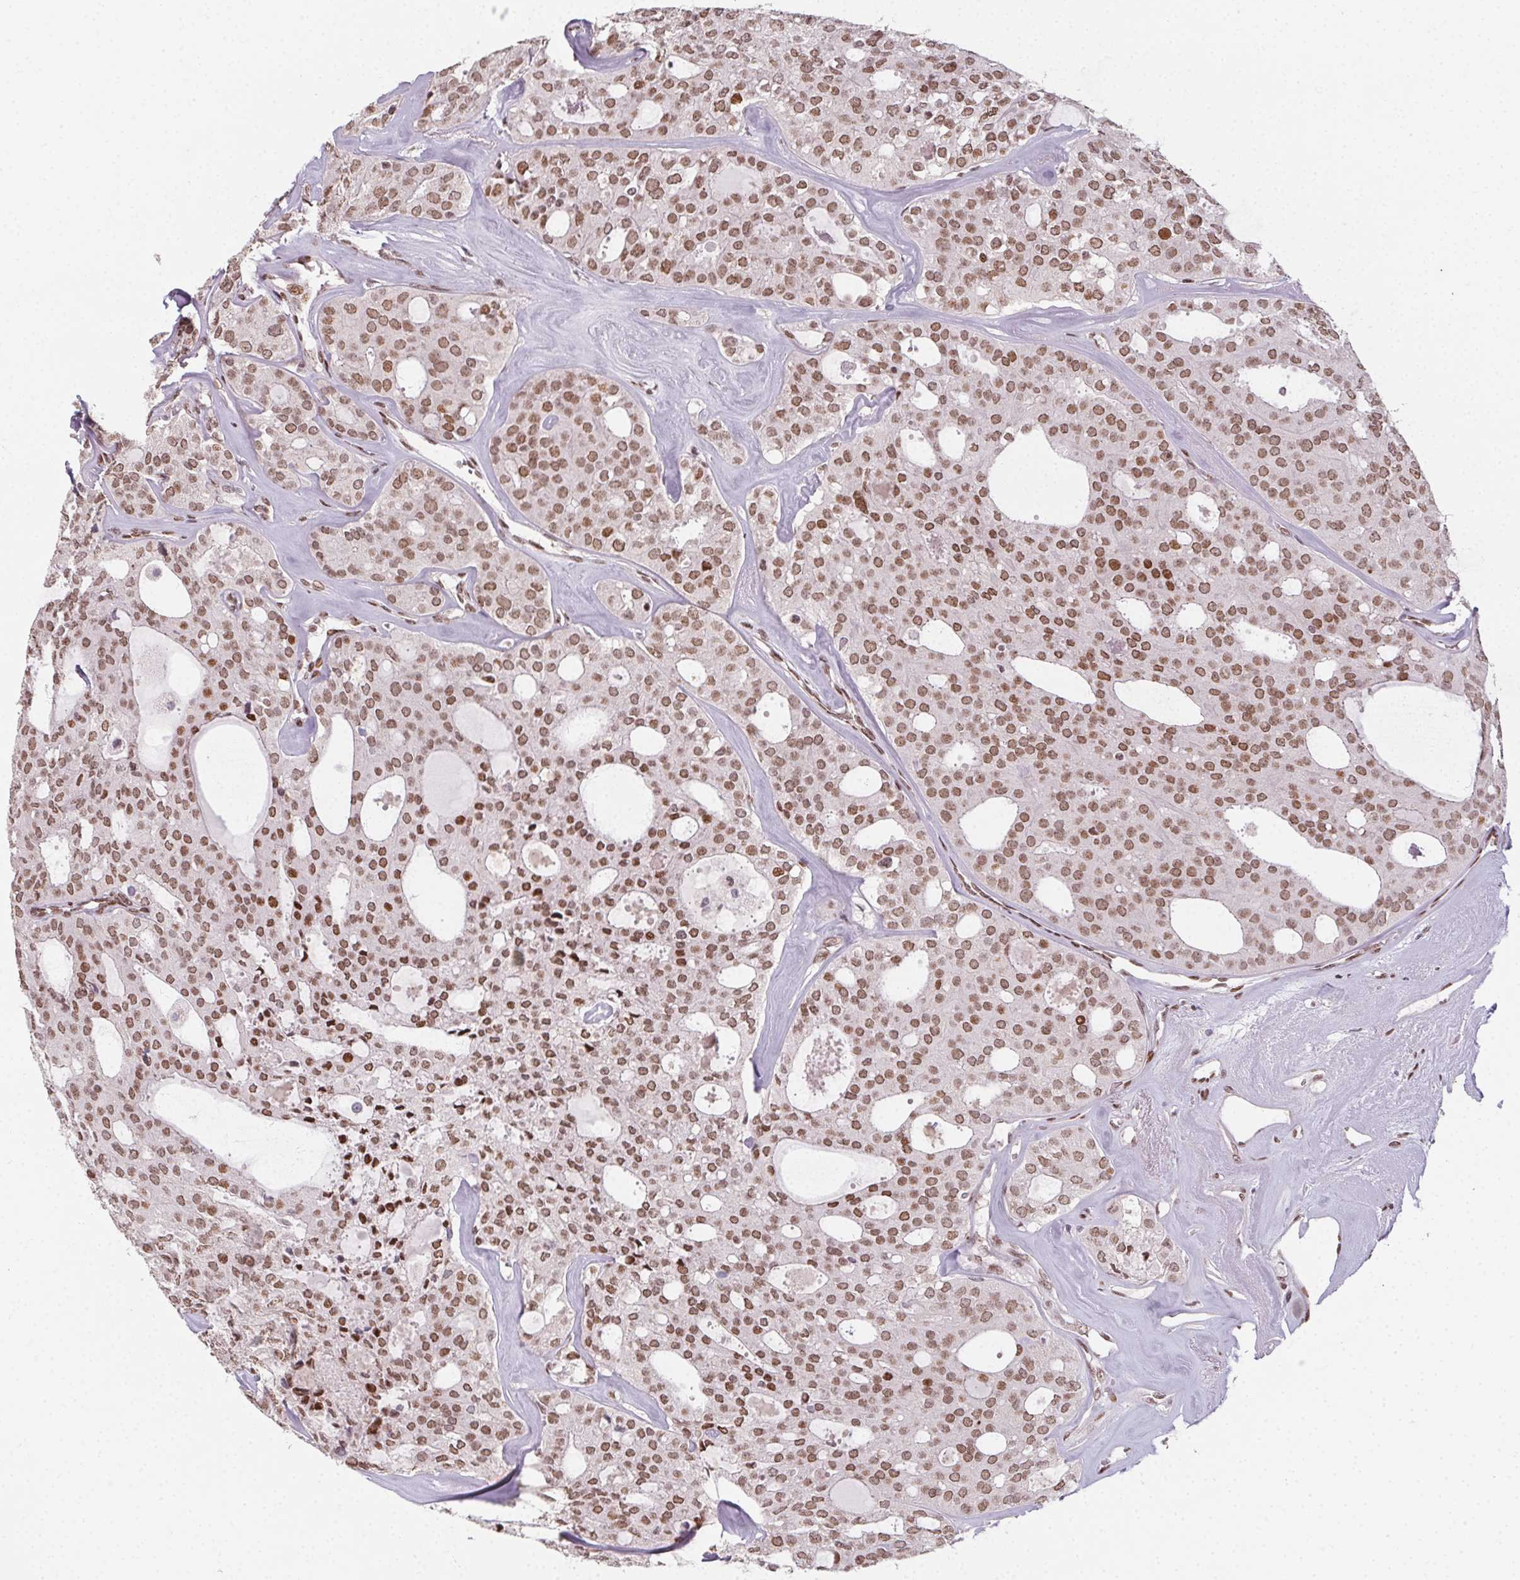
{"staining": {"intensity": "moderate", "quantity": ">75%", "location": "nuclear"}, "tissue": "thyroid cancer", "cell_type": "Tumor cells", "image_type": "cancer", "snomed": [{"axis": "morphology", "description": "Follicular adenoma carcinoma, NOS"}, {"axis": "topography", "description": "Thyroid gland"}], "caption": "Immunohistochemistry (DAB) staining of human follicular adenoma carcinoma (thyroid) exhibits moderate nuclear protein positivity in about >75% of tumor cells.", "gene": "KMT2A", "patient": {"sex": "male", "age": 75}}